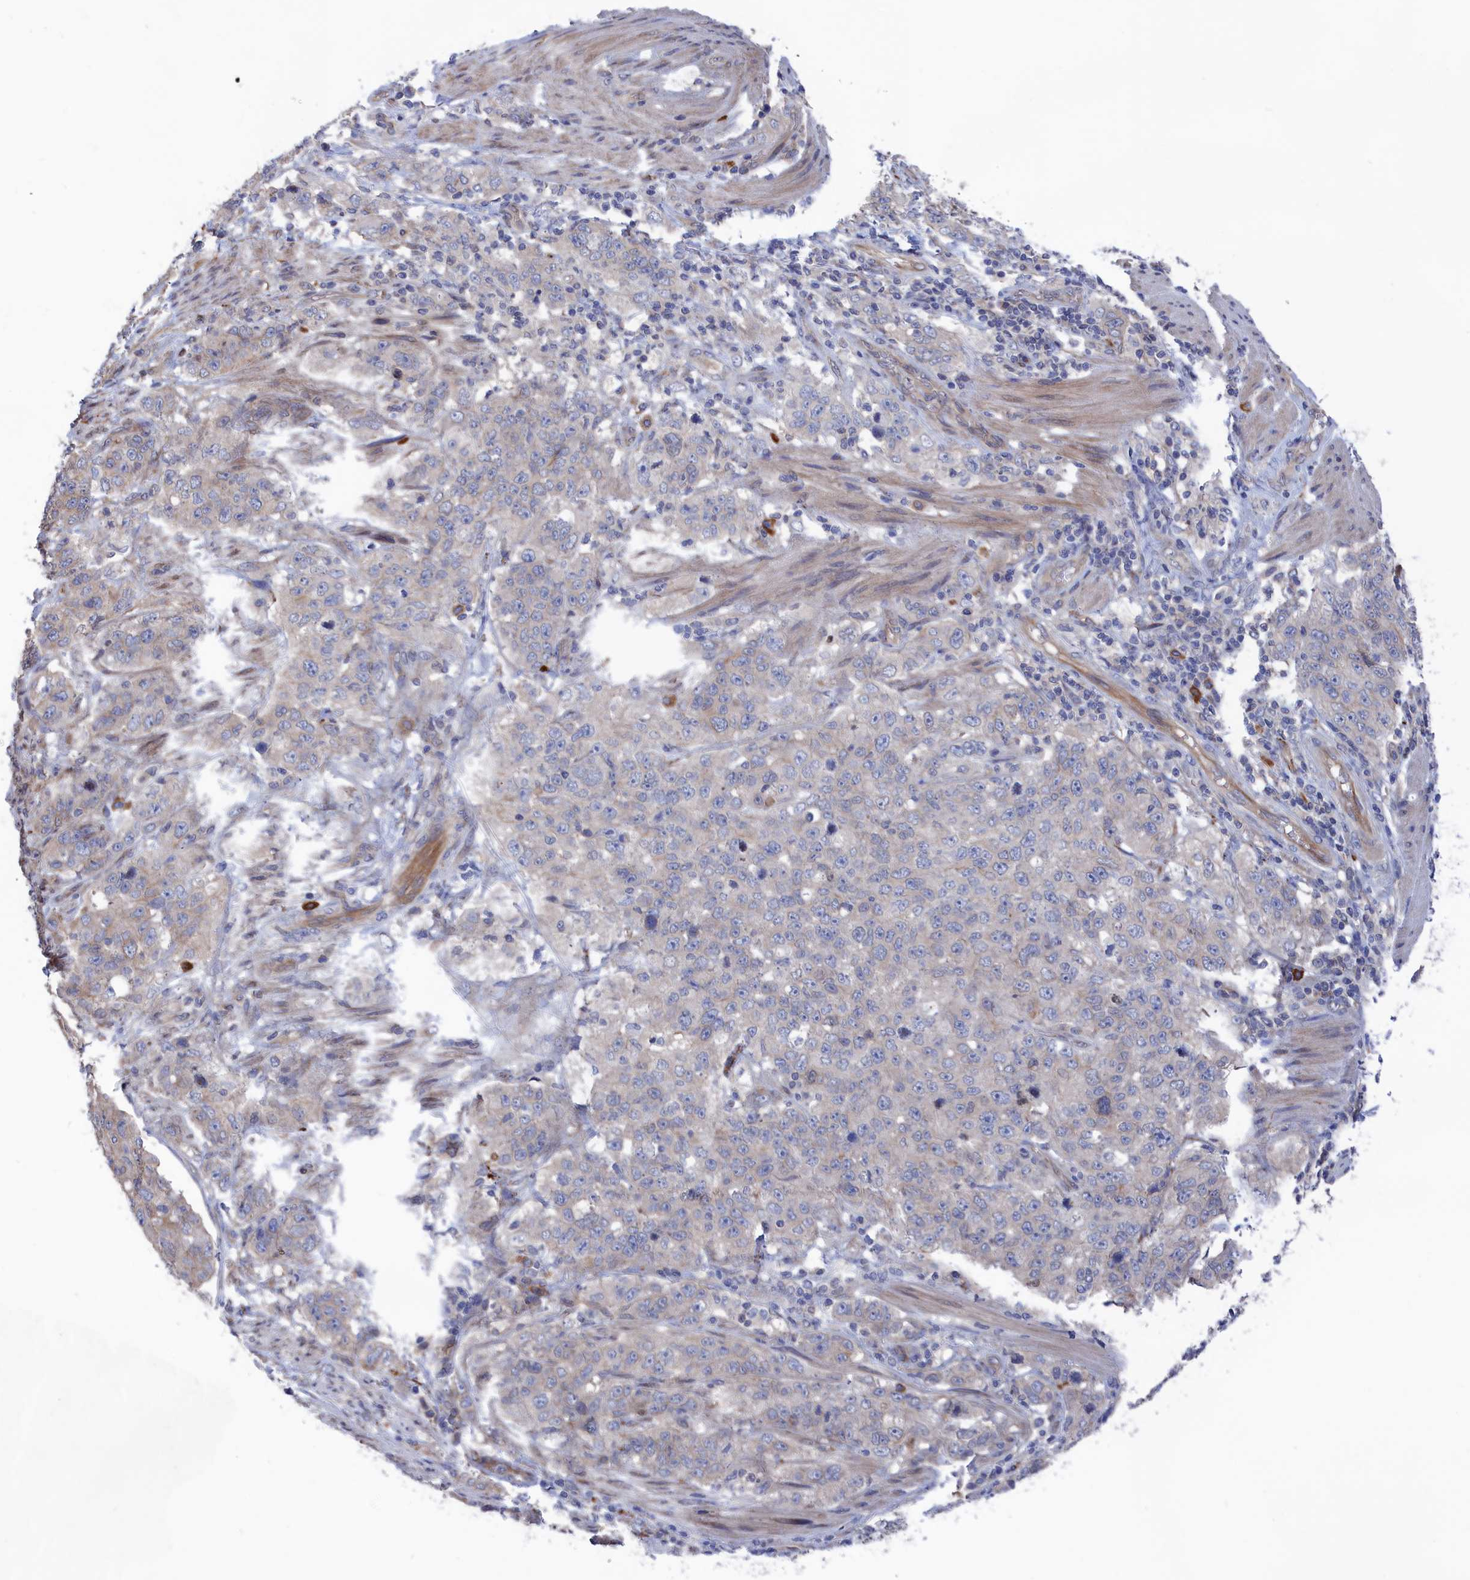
{"staining": {"intensity": "negative", "quantity": "none", "location": "none"}, "tissue": "stomach cancer", "cell_type": "Tumor cells", "image_type": "cancer", "snomed": [{"axis": "morphology", "description": "Adenocarcinoma, NOS"}, {"axis": "topography", "description": "Stomach"}], "caption": "The photomicrograph shows no staining of tumor cells in adenocarcinoma (stomach).", "gene": "NUTF2", "patient": {"sex": "male", "age": 48}}